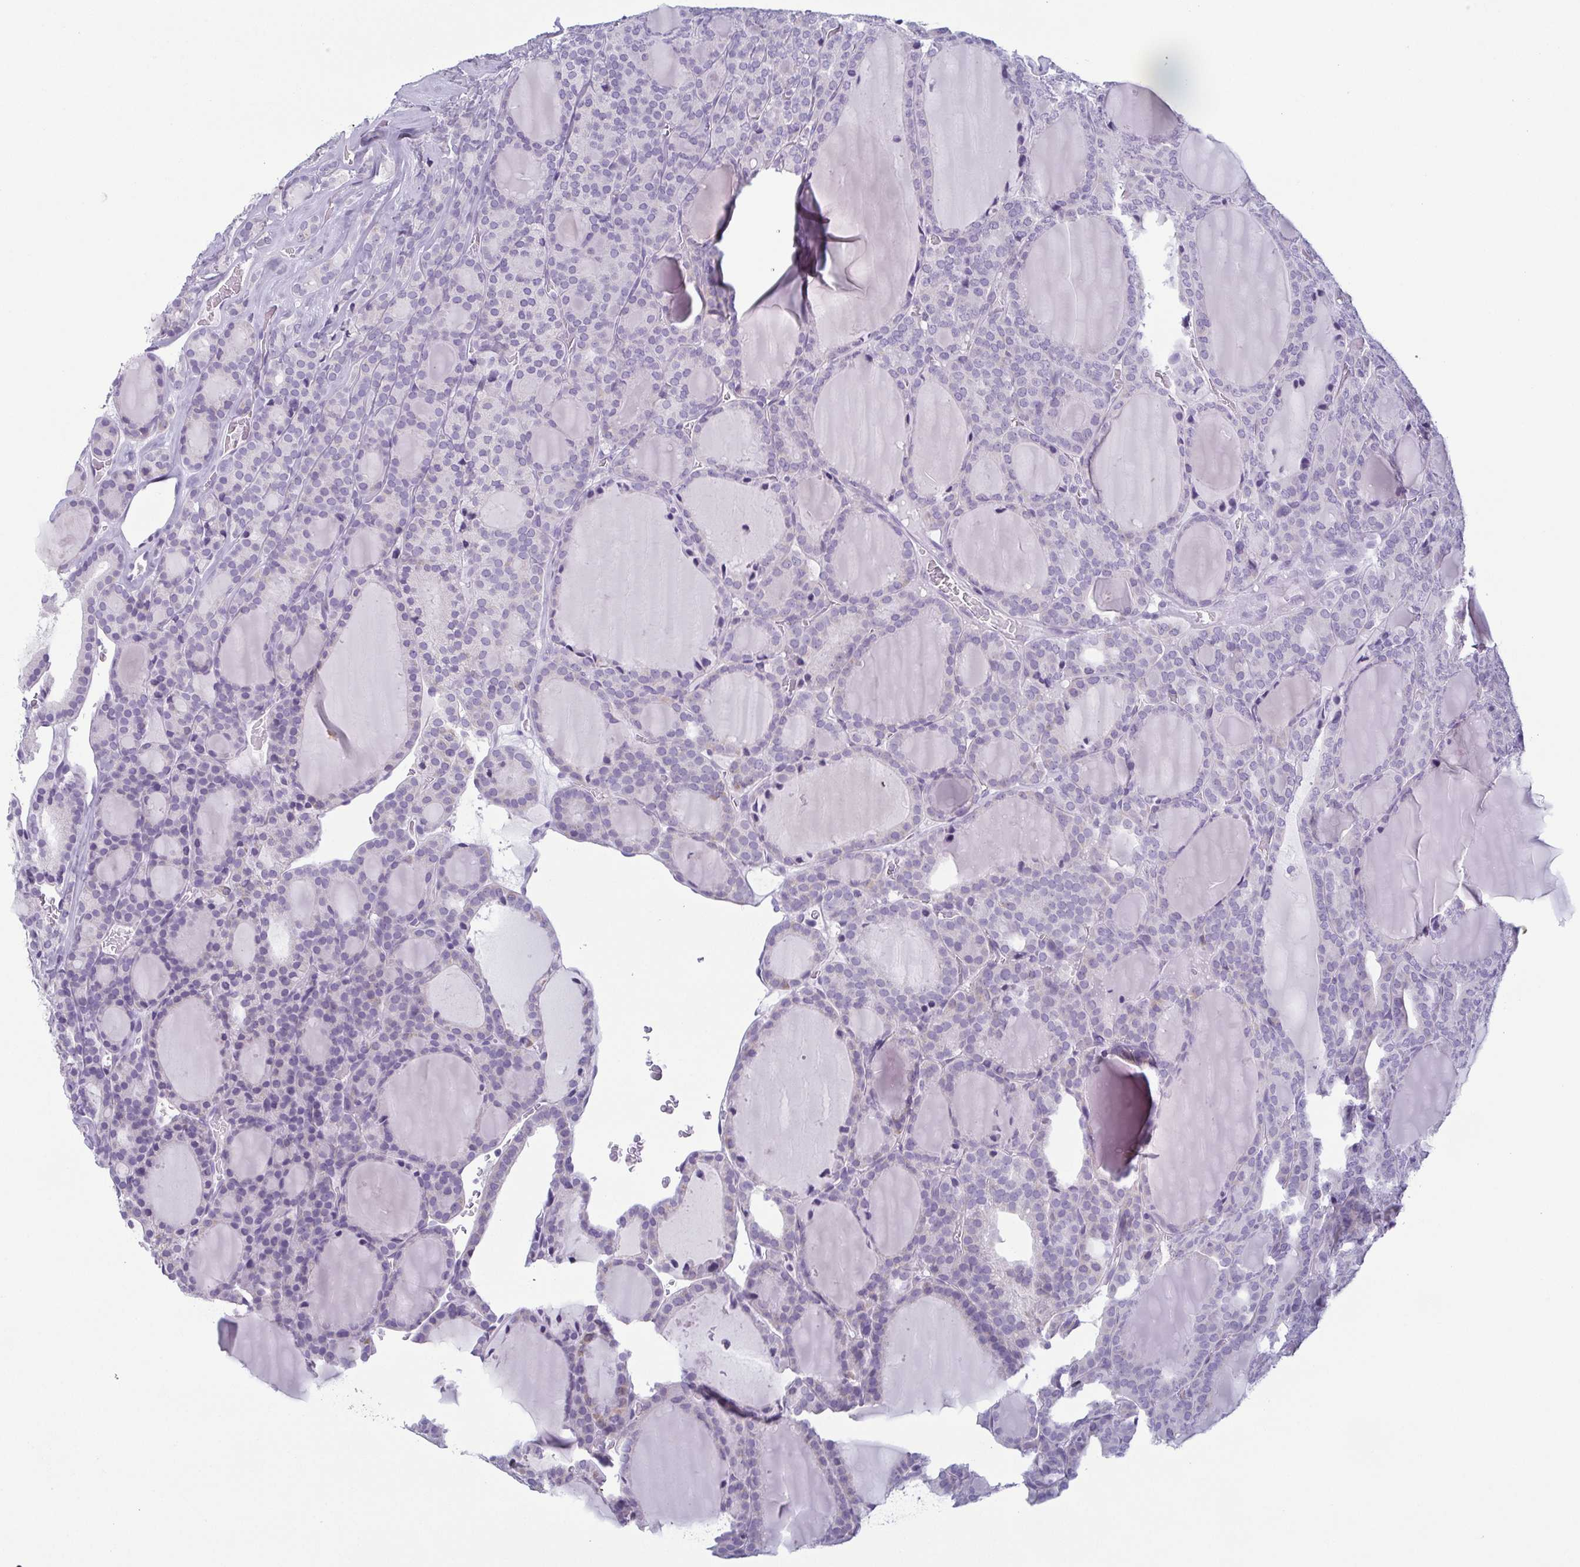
{"staining": {"intensity": "negative", "quantity": "none", "location": "none"}, "tissue": "thyroid cancer", "cell_type": "Tumor cells", "image_type": "cancer", "snomed": [{"axis": "morphology", "description": "Follicular adenoma carcinoma, NOS"}, {"axis": "topography", "description": "Thyroid gland"}], "caption": "Immunohistochemical staining of thyroid cancer (follicular adenoma carcinoma) exhibits no significant positivity in tumor cells.", "gene": "KRT78", "patient": {"sex": "male", "age": 74}}